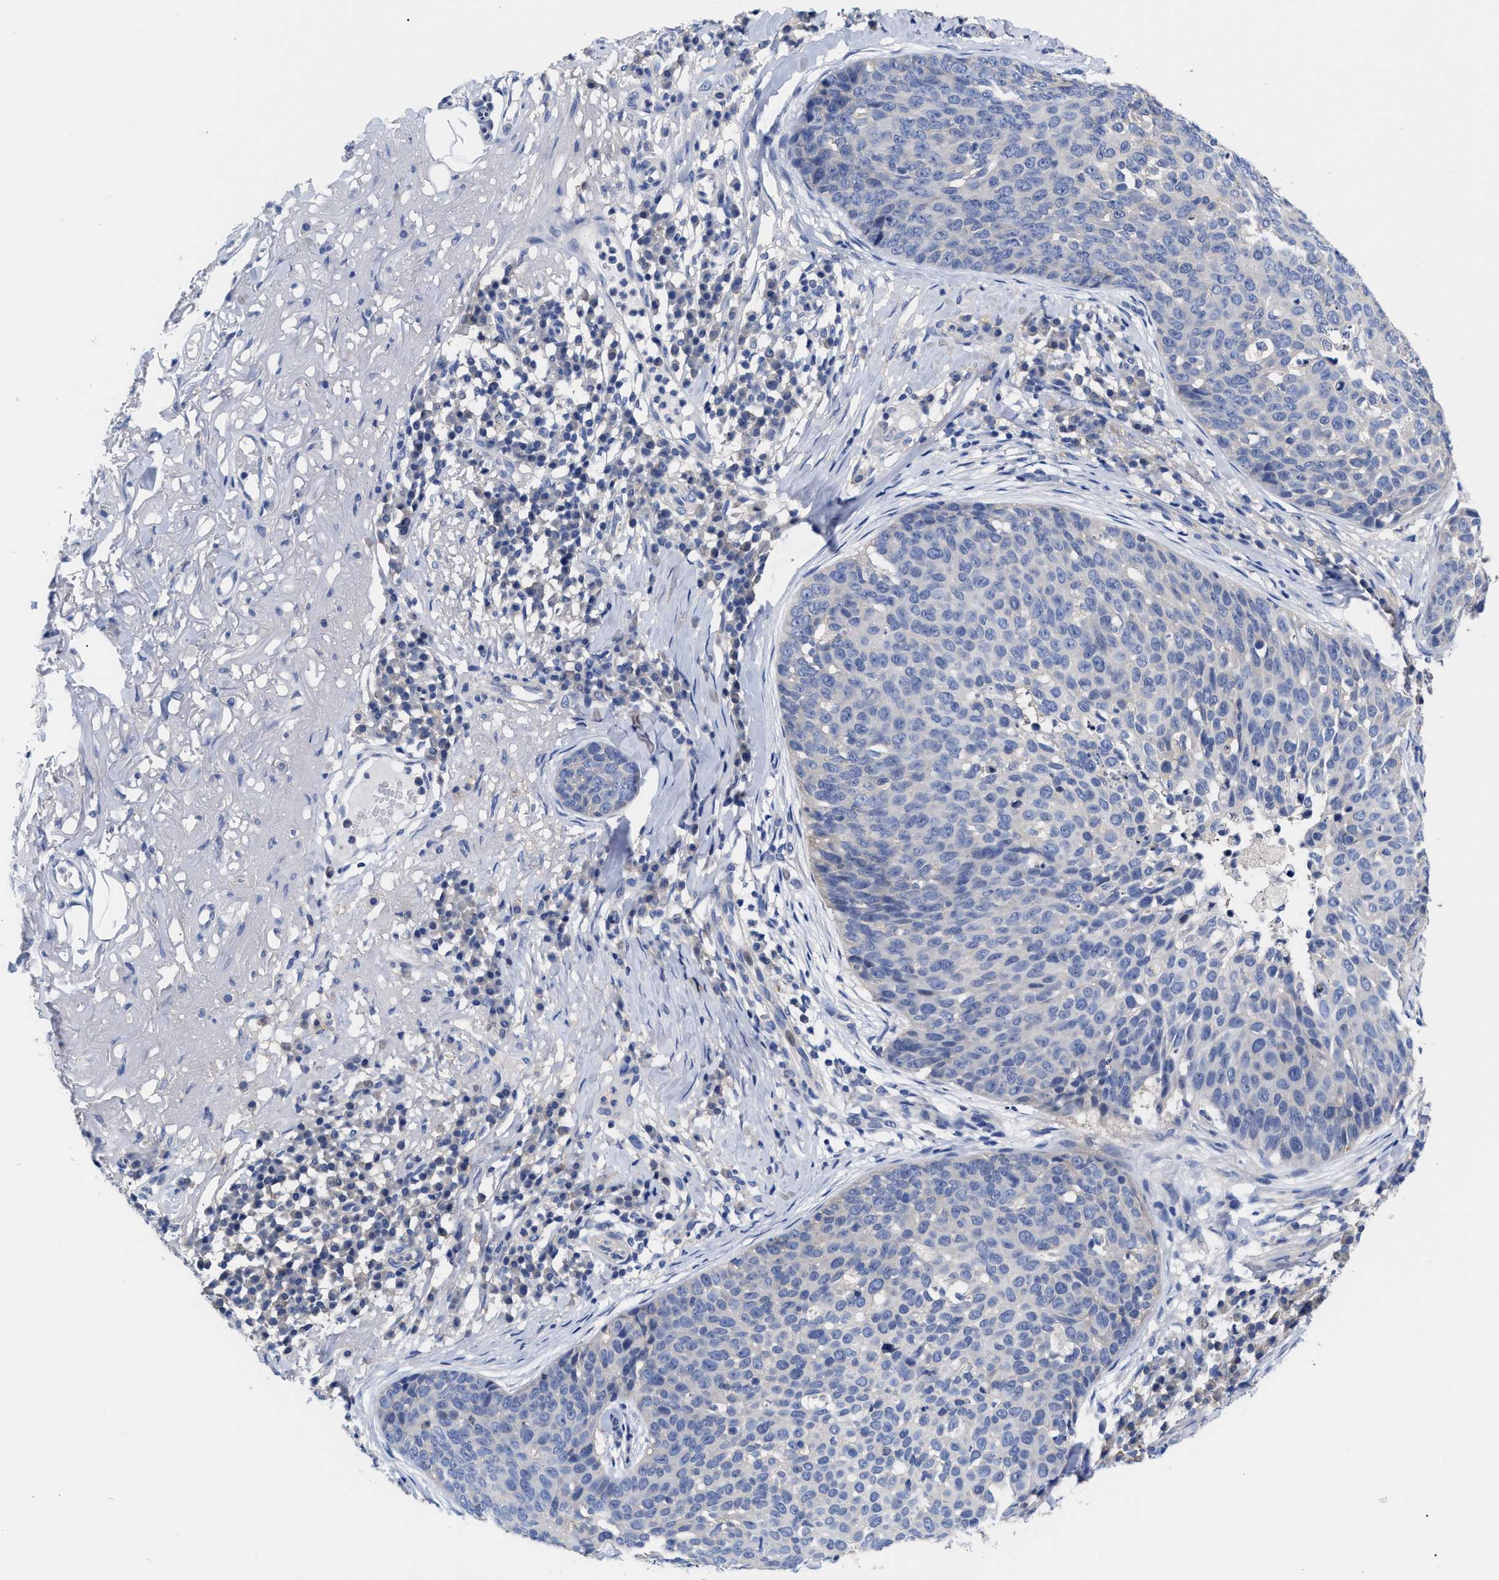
{"staining": {"intensity": "negative", "quantity": "none", "location": "none"}, "tissue": "skin cancer", "cell_type": "Tumor cells", "image_type": "cancer", "snomed": [{"axis": "morphology", "description": "Squamous cell carcinoma in situ, NOS"}, {"axis": "morphology", "description": "Squamous cell carcinoma, NOS"}, {"axis": "topography", "description": "Skin"}], "caption": "There is no significant expression in tumor cells of skin cancer (squamous cell carcinoma).", "gene": "RBKS", "patient": {"sex": "male", "age": 93}}